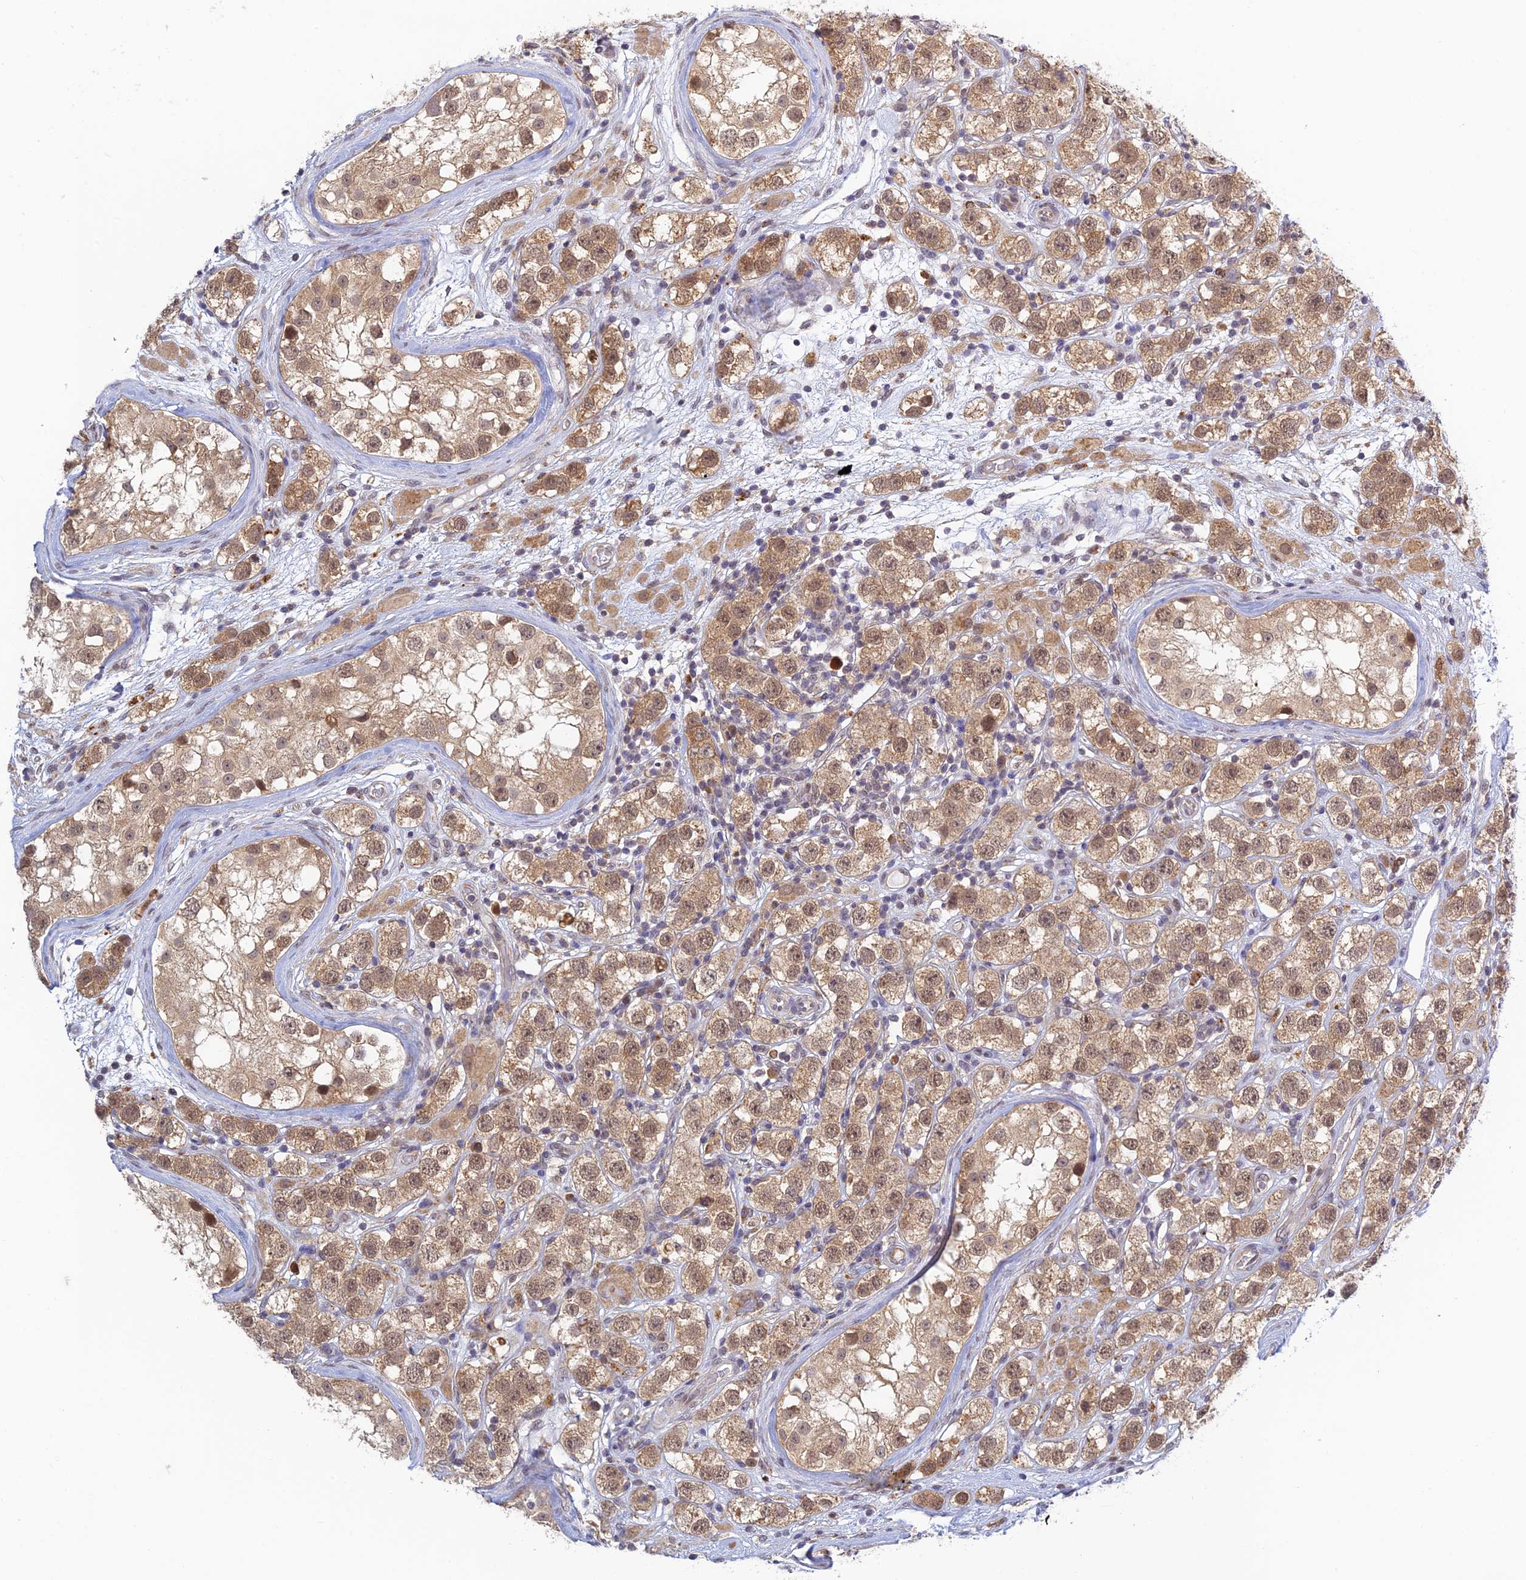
{"staining": {"intensity": "moderate", "quantity": ">75%", "location": "cytoplasmic/membranous,nuclear"}, "tissue": "testis cancer", "cell_type": "Tumor cells", "image_type": "cancer", "snomed": [{"axis": "morphology", "description": "Seminoma, NOS"}, {"axis": "topography", "description": "Testis"}], "caption": "A high-resolution photomicrograph shows immunohistochemistry (IHC) staining of testis cancer (seminoma), which exhibits moderate cytoplasmic/membranous and nuclear positivity in about >75% of tumor cells. (DAB (3,3'-diaminobenzidine) = brown stain, brightfield microscopy at high magnification).", "gene": "SKIC8", "patient": {"sex": "male", "age": 28}}